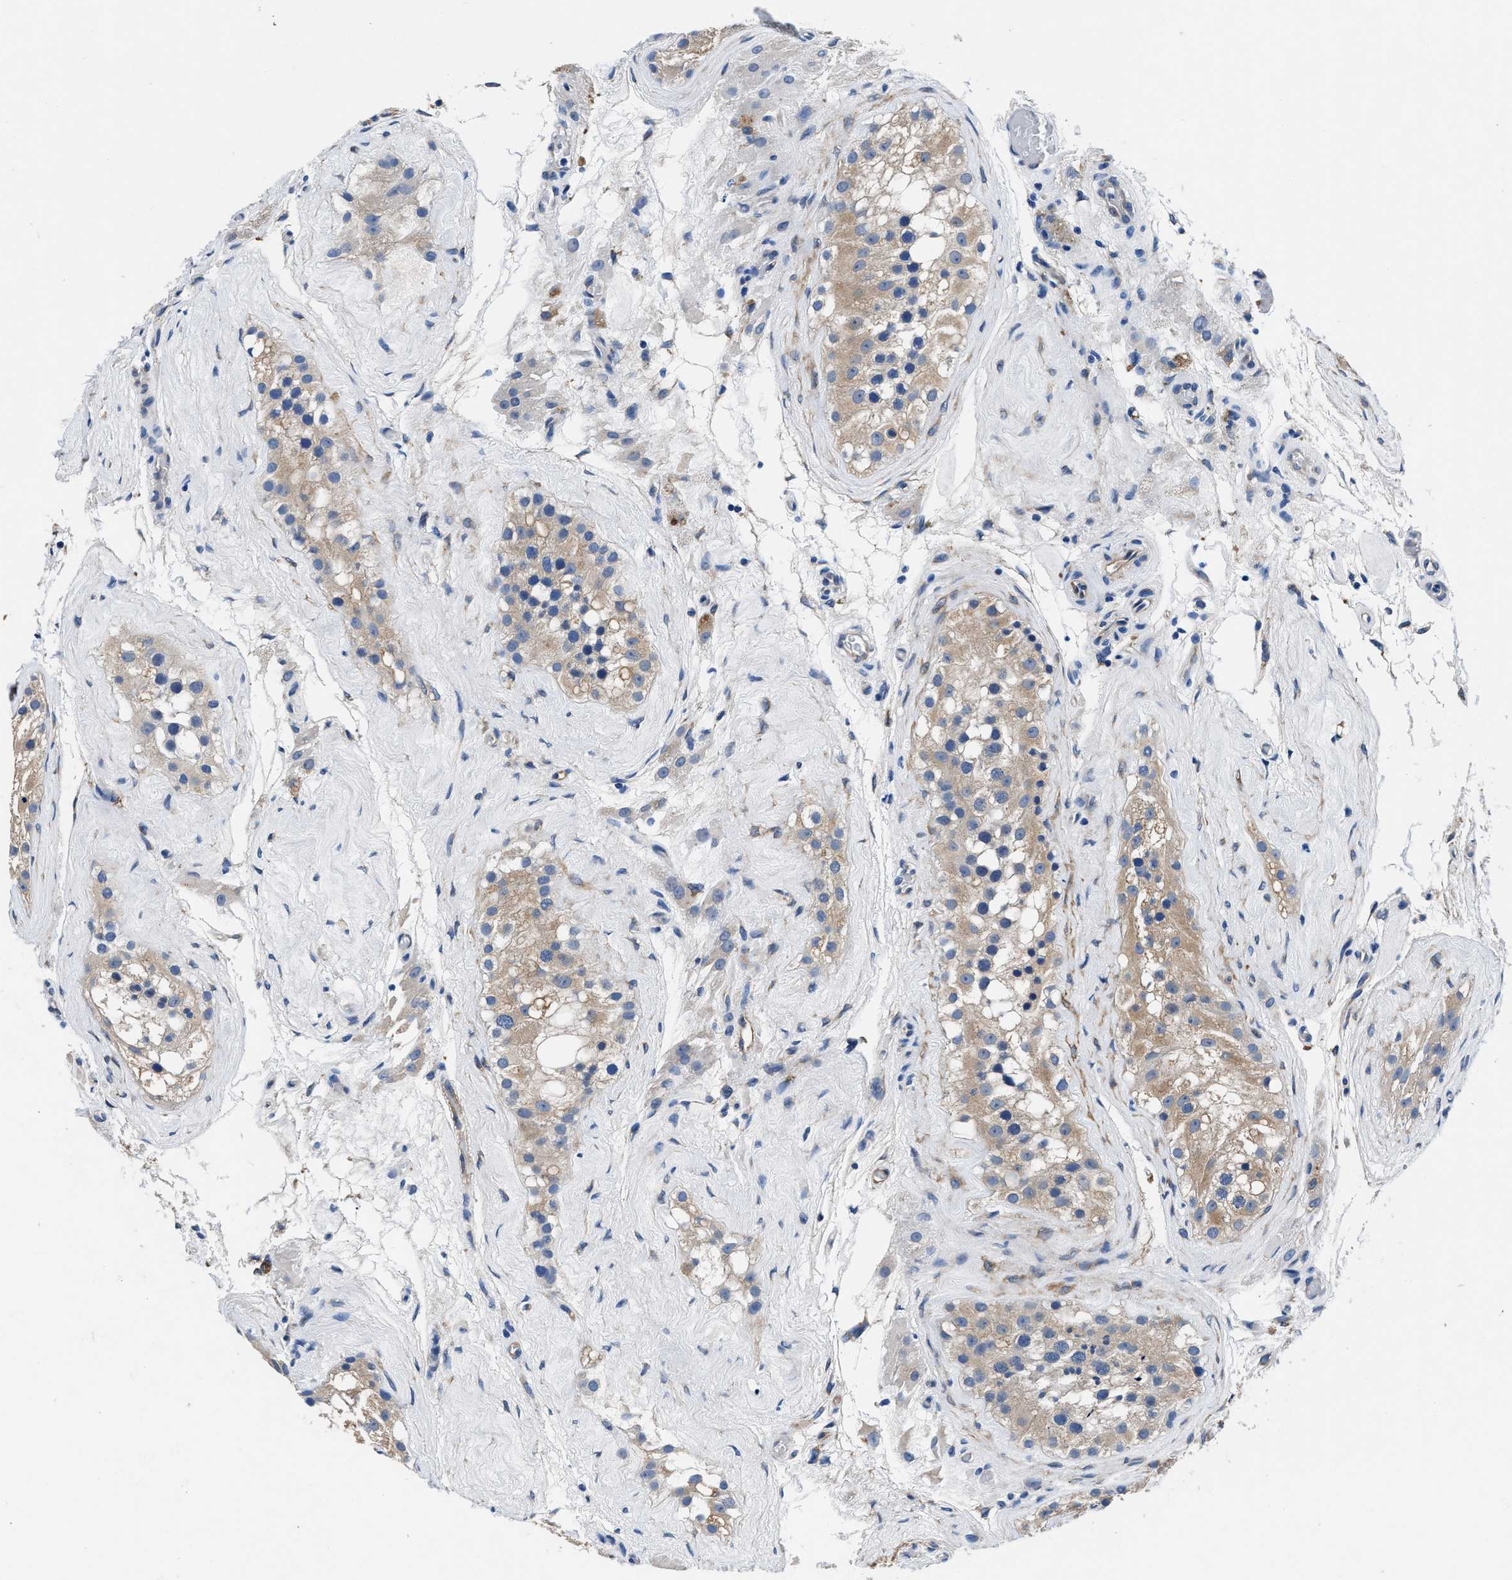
{"staining": {"intensity": "weak", "quantity": ">75%", "location": "cytoplasmic/membranous"}, "tissue": "testis", "cell_type": "Cells in seminiferous ducts", "image_type": "normal", "snomed": [{"axis": "morphology", "description": "Normal tissue, NOS"}, {"axis": "morphology", "description": "Seminoma, NOS"}, {"axis": "topography", "description": "Testis"}], "caption": "A brown stain shows weak cytoplasmic/membranous staining of a protein in cells in seminiferous ducts of benign testis.", "gene": "NEU1", "patient": {"sex": "male", "age": 71}}